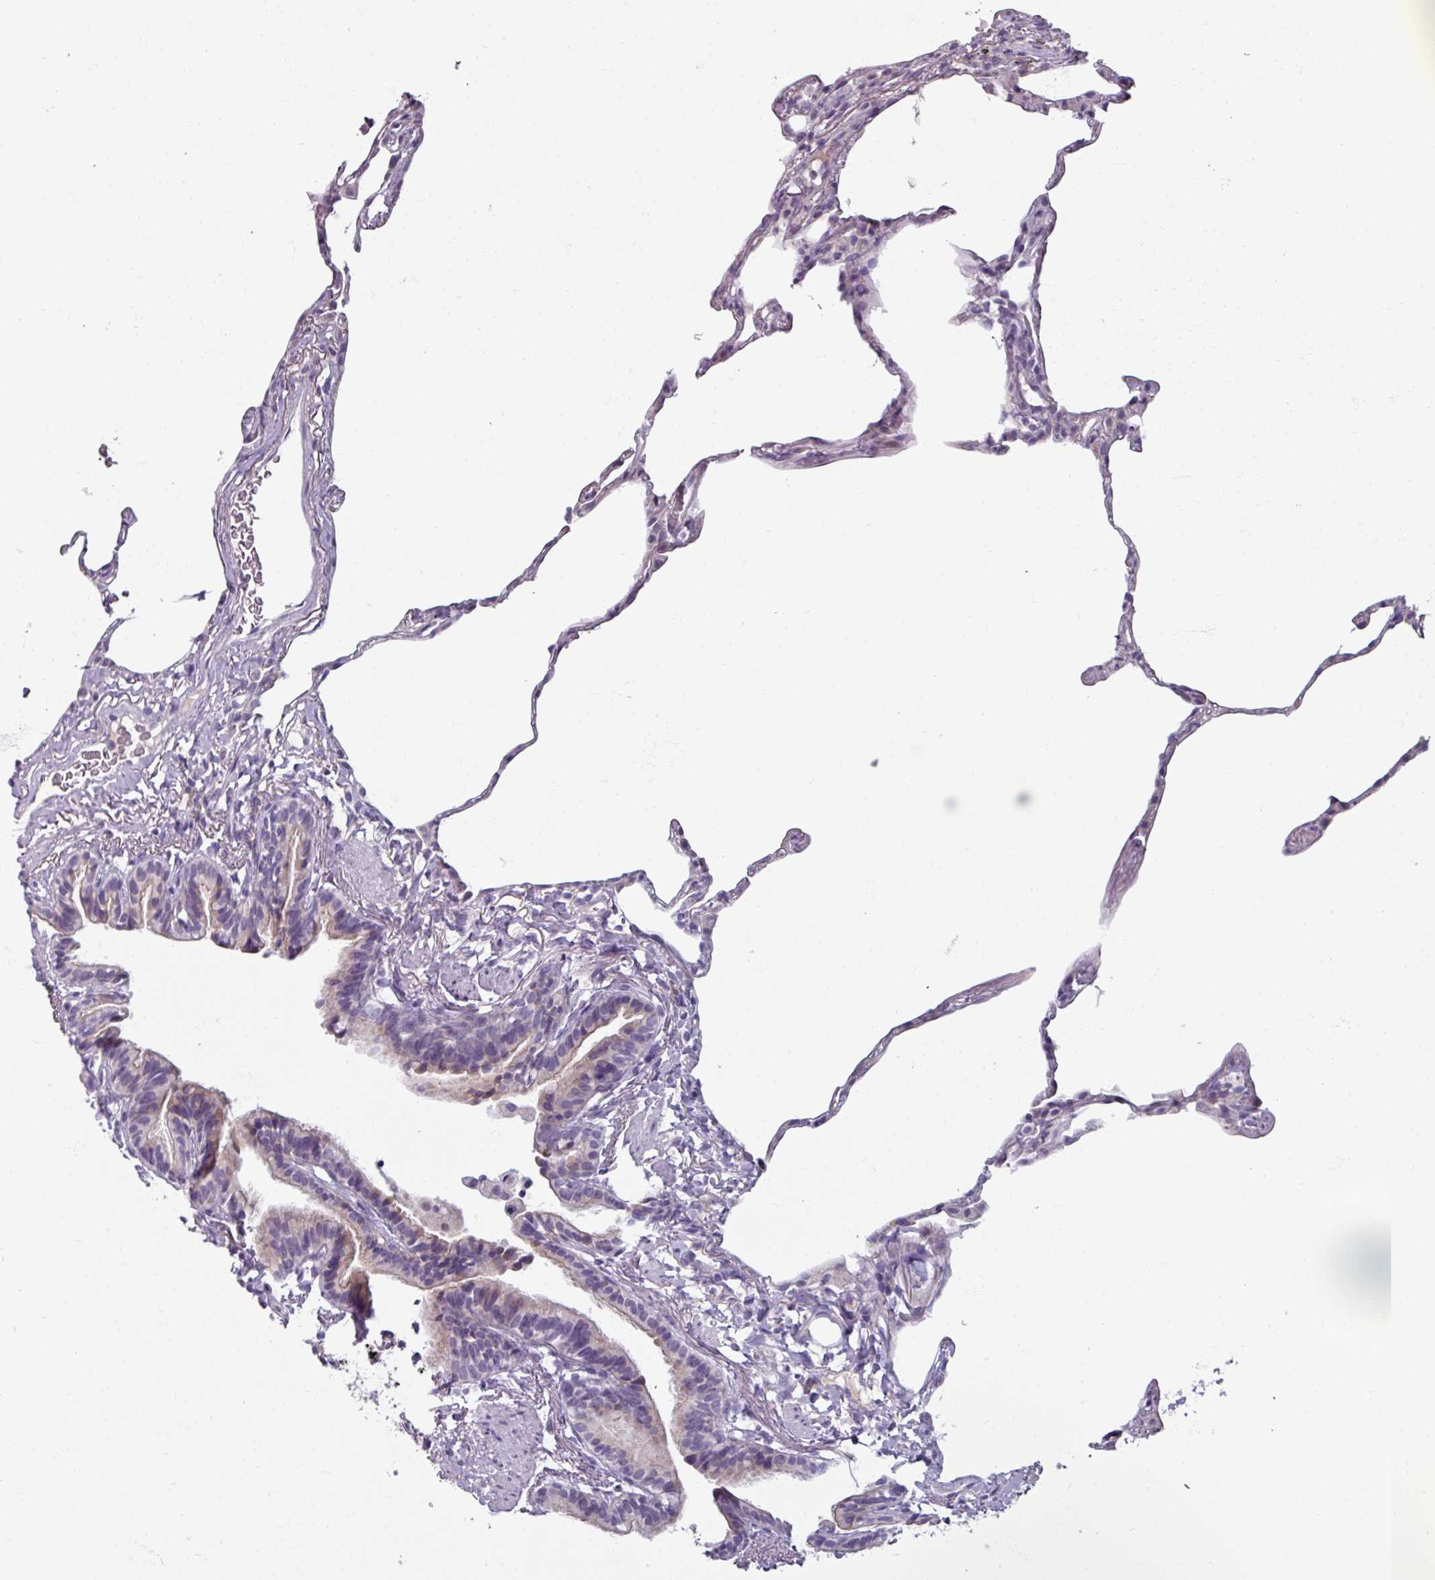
{"staining": {"intensity": "negative", "quantity": "none", "location": "none"}, "tissue": "lung", "cell_type": "Alveolar cells", "image_type": "normal", "snomed": [{"axis": "morphology", "description": "Normal tissue, NOS"}, {"axis": "topography", "description": "Lung"}], "caption": "Normal lung was stained to show a protein in brown. There is no significant staining in alveolar cells. (IHC, brightfield microscopy, high magnification).", "gene": "SMIM11", "patient": {"sex": "female", "age": 57}}